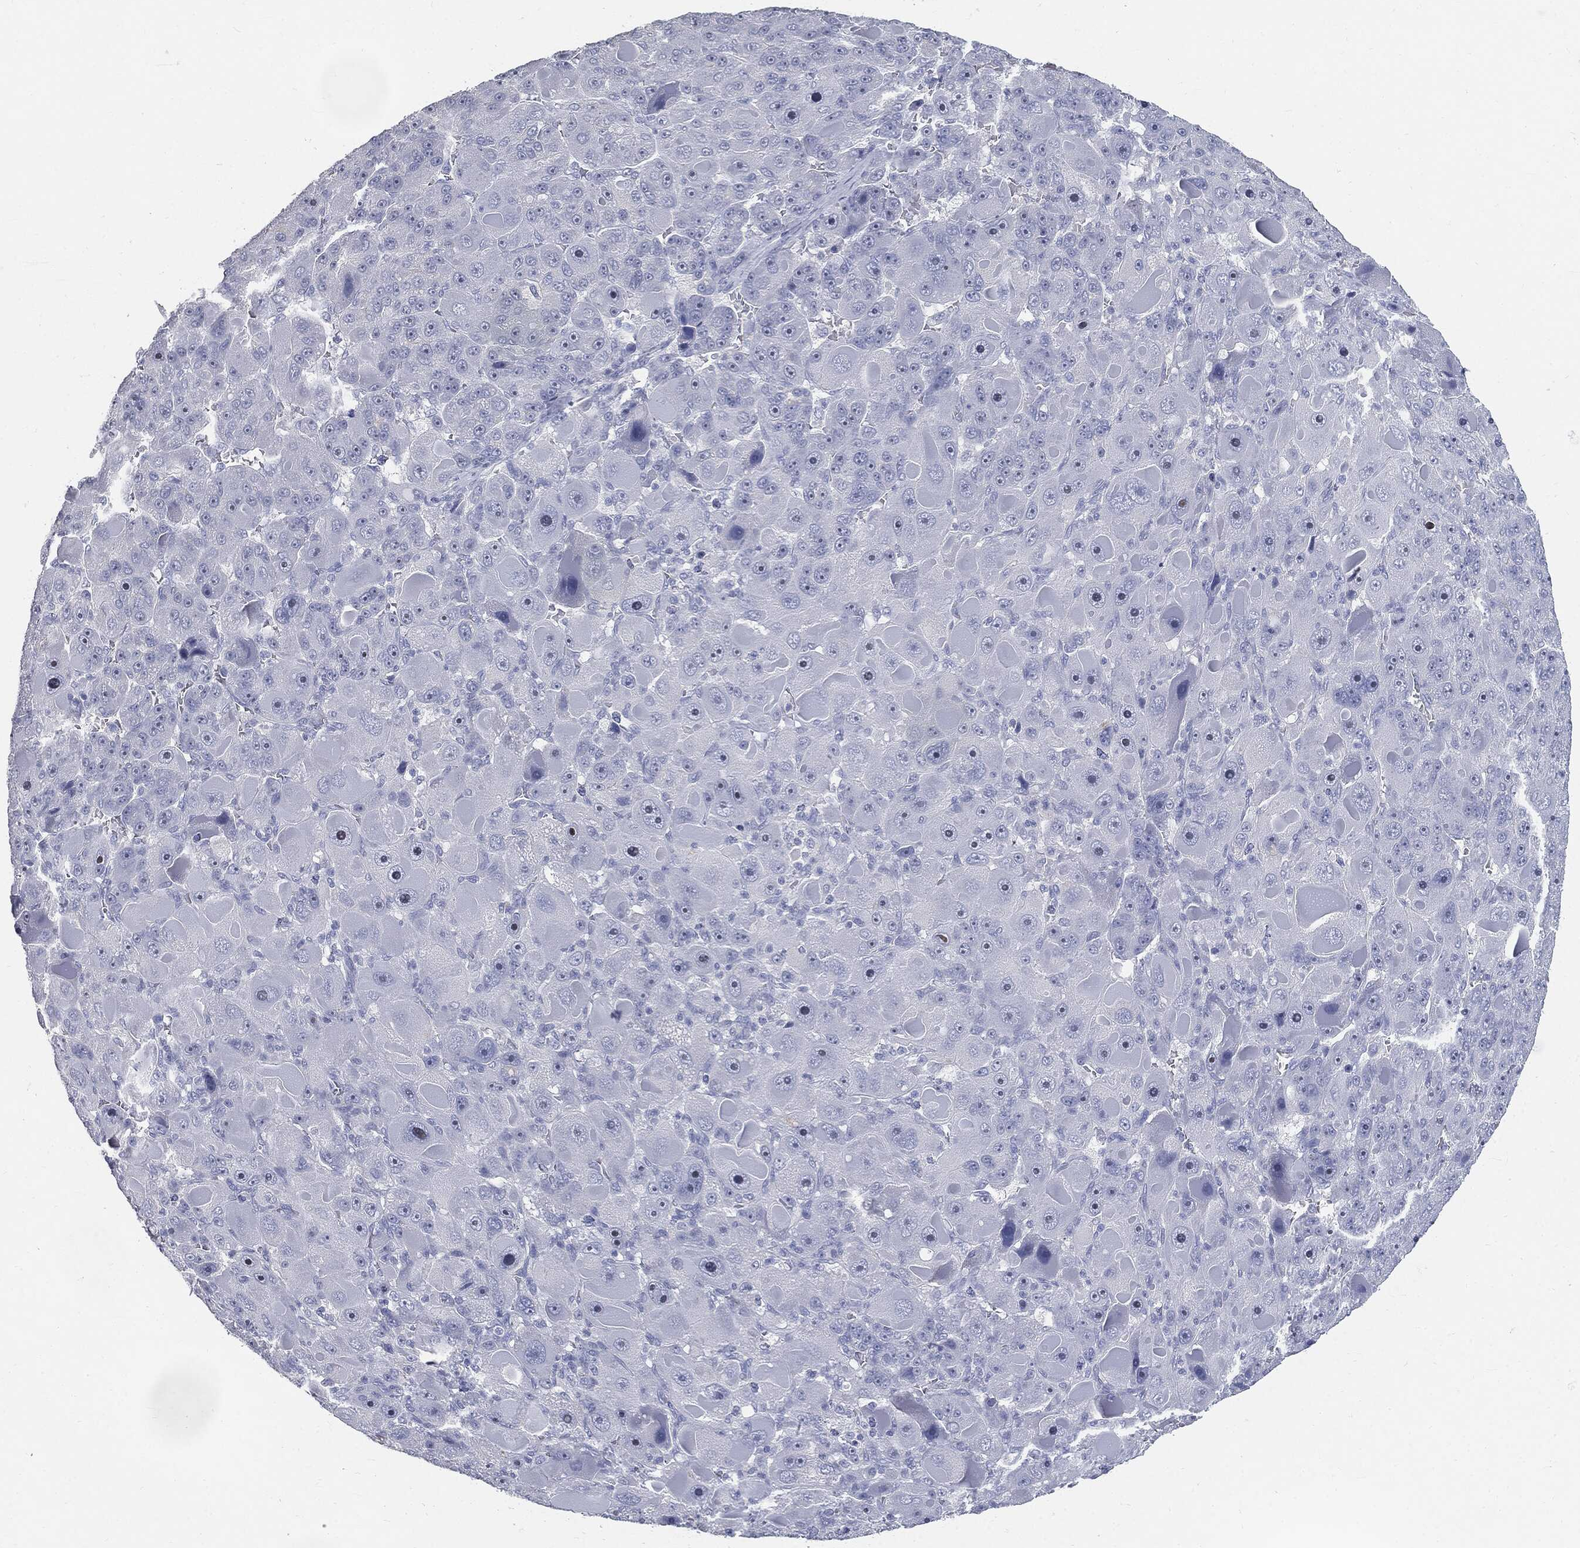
{"staining": {"intensity": "negative", "quantity": "none", "location": "none"}, "tissue": "liver cancer", "cell_type": "Tumor cells", "image_type": "cancer", "snomed": [{"axis": "morphology", "description": "Carcinoma, Hepatocellular, NOS"}, {"axis": "topography", "description": "Liver"}], "caption": "Image shows no protein positivity in tumor cells of hepatocellular carcinoma (liver) tissue.", "gene": "CUZD1", "patient": {"sex": "male", "age": 76}}